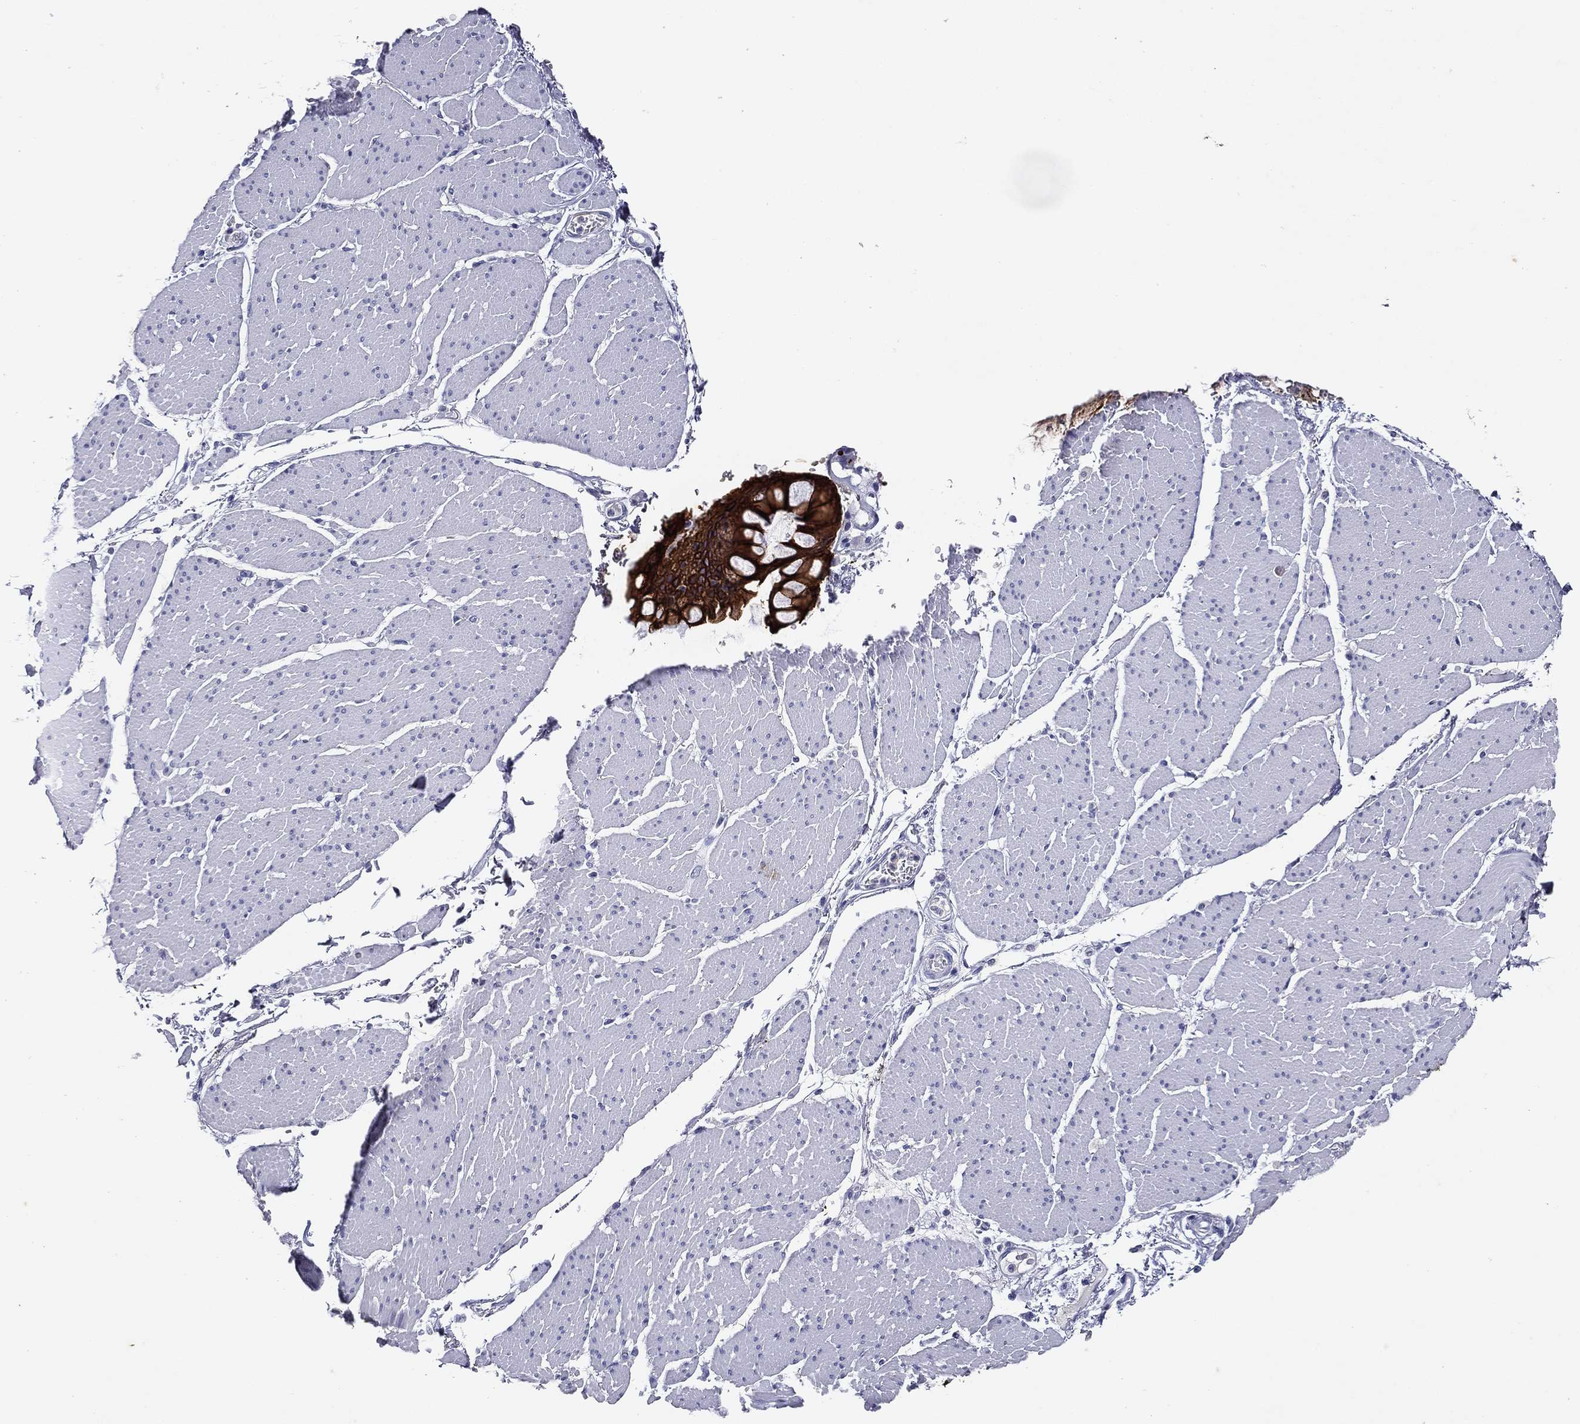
{"staining": {"intensity": "negative", "quantity": "none", "location": "none"}, "tissue": "smooth muscle", "cell_type": "Smooth muscle cells", "image_type": "normal", "snomed": [{"axis": "morphology", "description": "Normal tissue, NOS"}, {"axis": "topography", "description": "Smooth muscle"}, {"axis": "topography", "description": "Anal"}], "caption": "The photomicrograph exhibits no significant expression in smooth muscle cells of smooth muscle. (IHC, brightfield microscopy, high magnification).", "gene": "KRT7", "patient": {"sex": "male", "age": 83}}